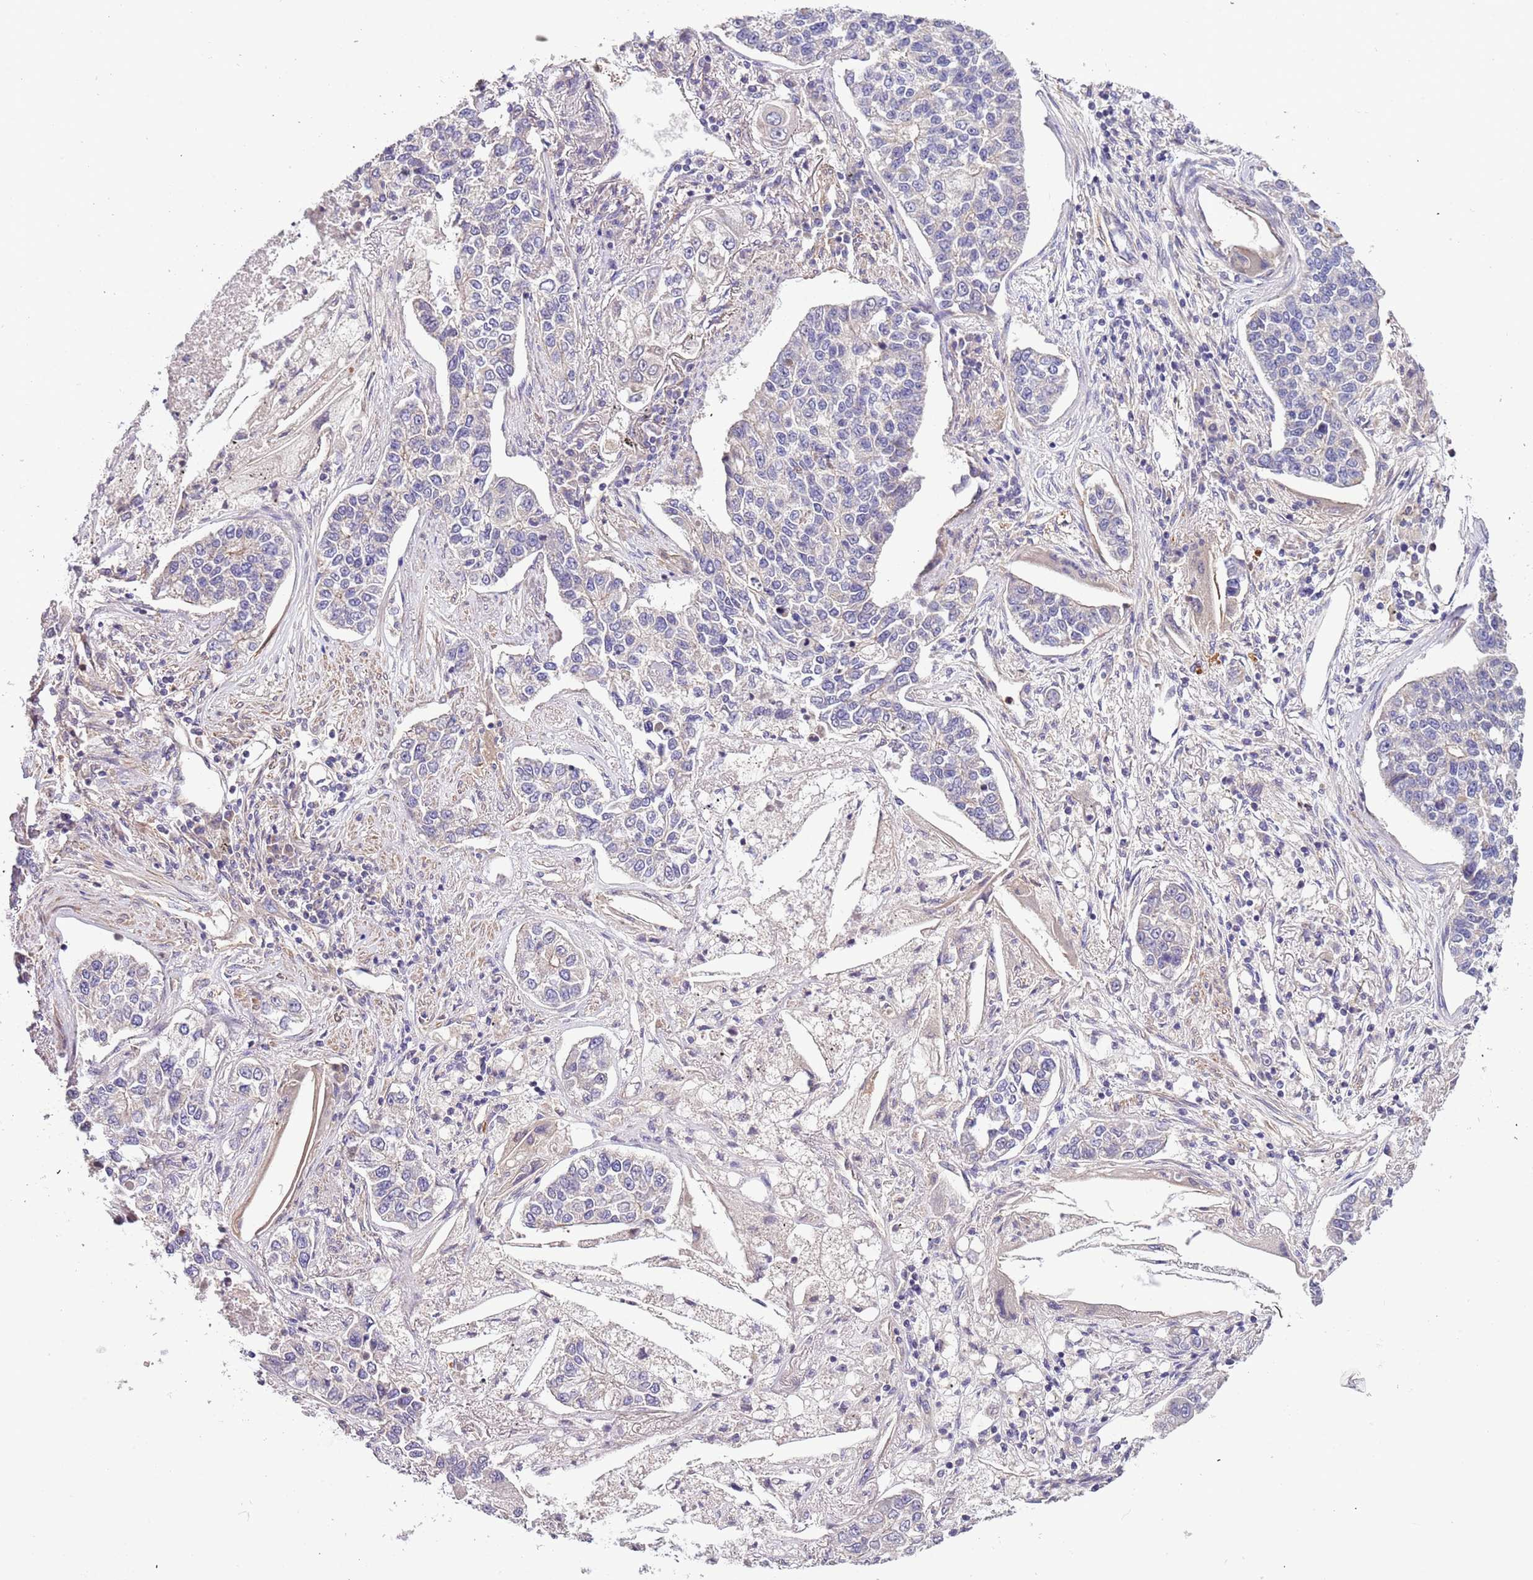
{"staining": {"intensity": "negative", "quantity": "none", "location": "none"}, "tissue": "lung cancer", "cell_type": "Tumor cells", "image_type": "cancer", "snomed": [{"axis": "morphology", "description": "Adenocarcinoma, NOS"}, {"axis": "topography", "description": "Lung"}], "caption": "Protein analysis of lung cancer exhibits no significant positivity in tumor cells.", "gene": "LAMB4", "patient": {"sex": "male", "age": 49}}